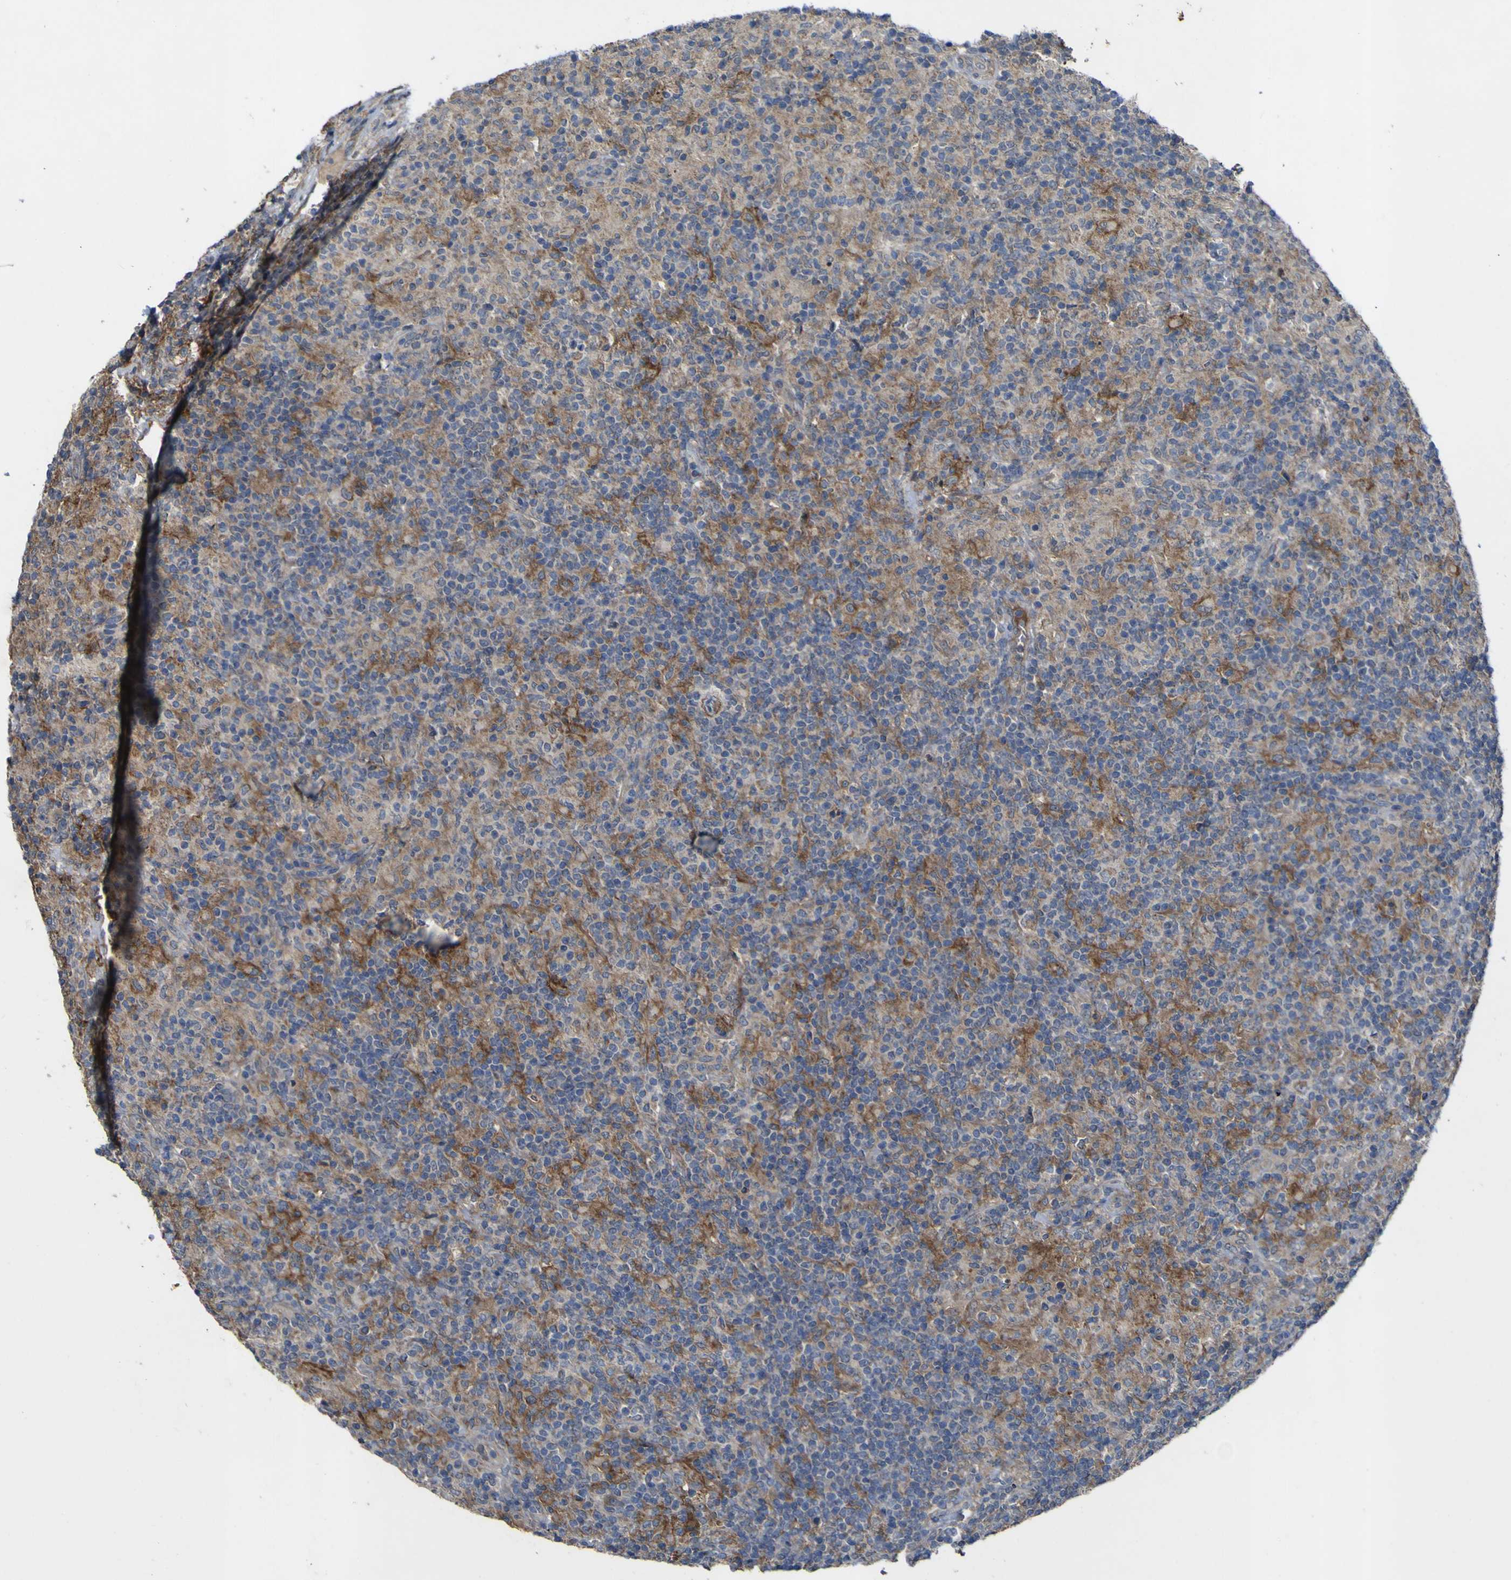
{"staining": {"intensity": "weak", "quantity": ">75%", "location": "cytoplasmic/membranous"}, "tissue": "lymphoma", "cell_type": "Tumor cells", "image_type": "cancer", "snomed": [{"axis": "morphology", "description": "Hodgkin's disease, NOS"}, {"axis": "topography", "description": "Lymph node"}], "caption": "This photomicrograph displays lymphoma stained with IHC to label a protein in brown. The cytoplasmic/membranous of tumor cells show weak positivity for the protein. Nuclei are counter-stained blue.", "gene": "IRAK2", "patient": {"sex": "male", "age": 70}}